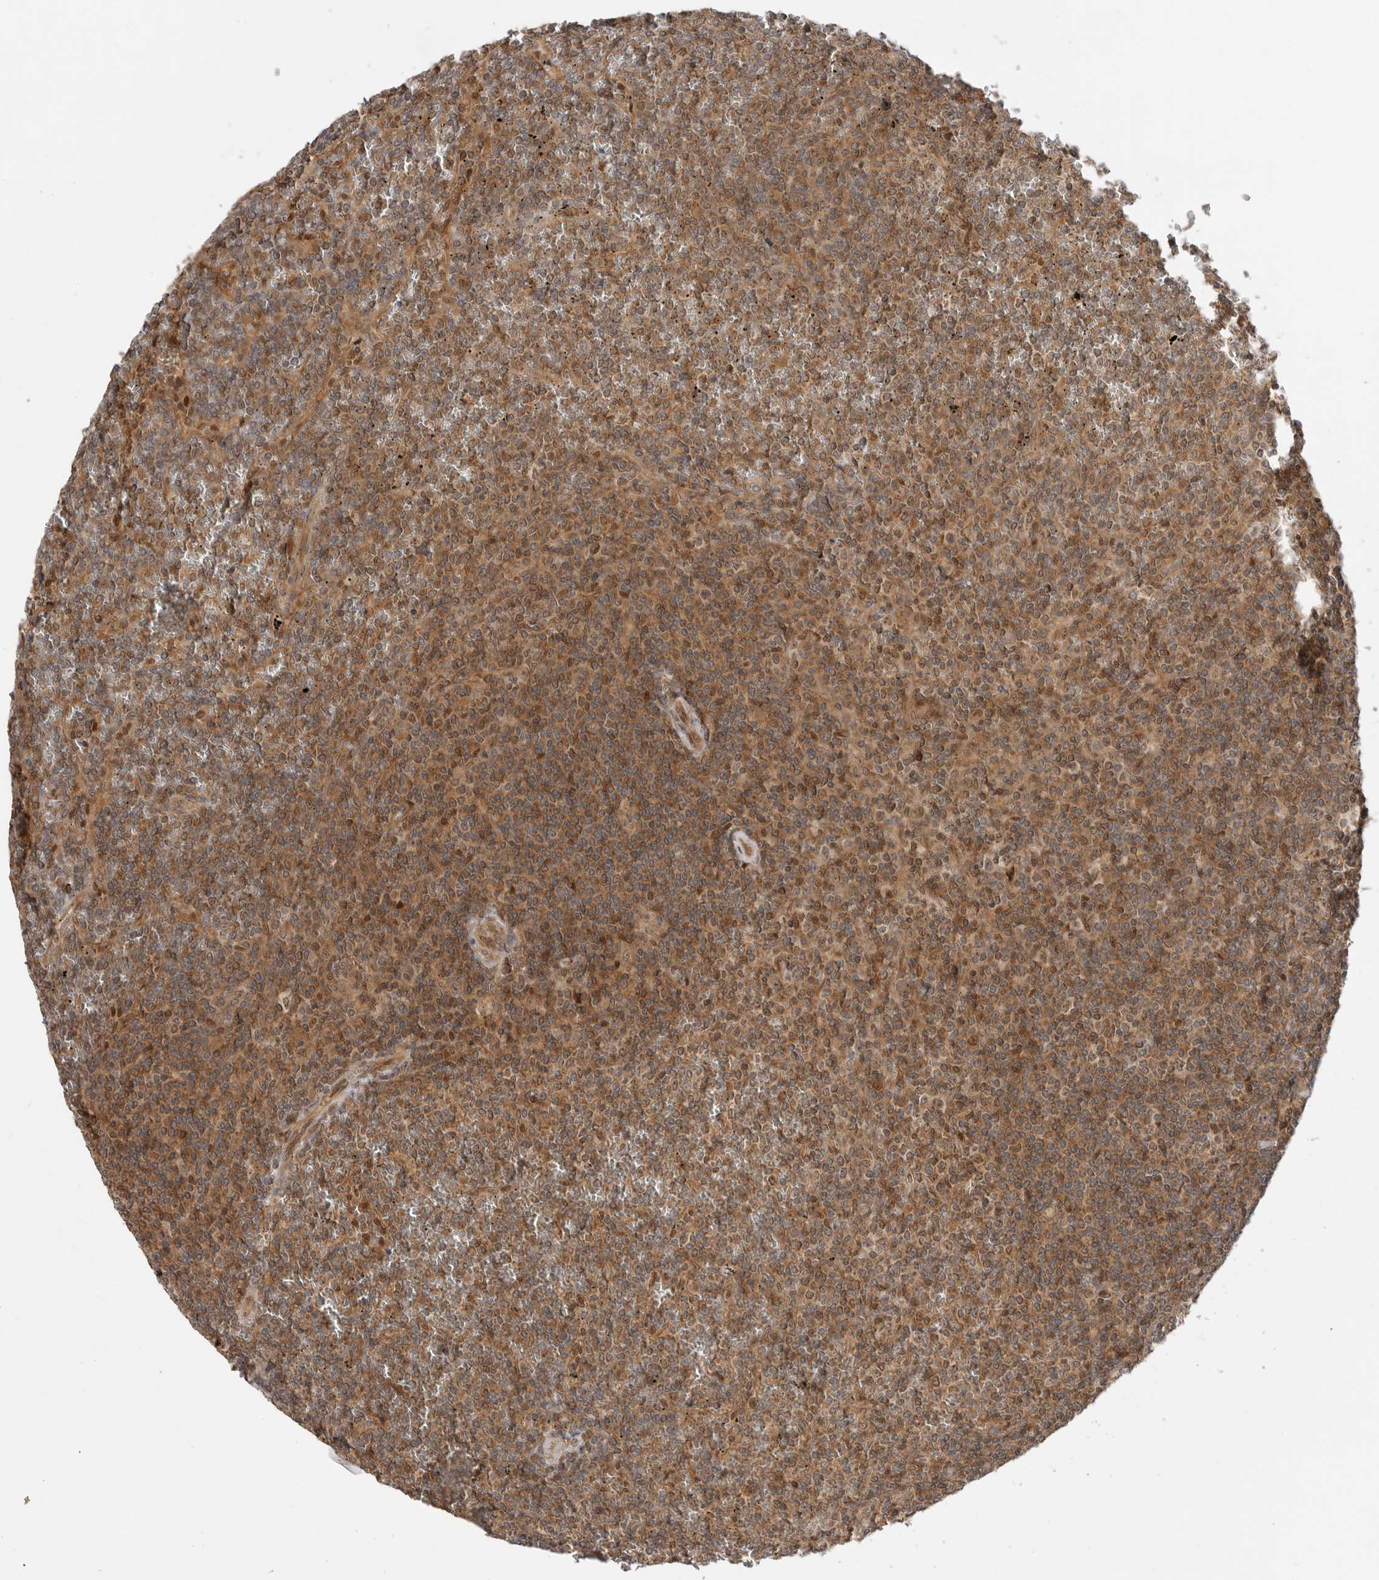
{"staining": {"intensity": "moderate", "quantity": ">75%", "location": "cytoplasmic/membranous,nuclear"}, "tissue": "lymphoma", "cell_type": "Tumor cells", "image_type": "cancer", "snomed": [{"axis": "morphology", "description": "Malignant lymphoma, non-Hodgkin's type, Low grade"}, {"axis": "topography", "description": "Spleen"}], "caption": "Brown immunohistochemical staining in human malignant lymphoma, non-Hodgkin's type (low-grade) shows moderate cytoplasmic/membranous and nuclear staining in about >75% of tumor cells.", "gene": "DCAF8", "patient": {"sex": "female", "age": 19}}